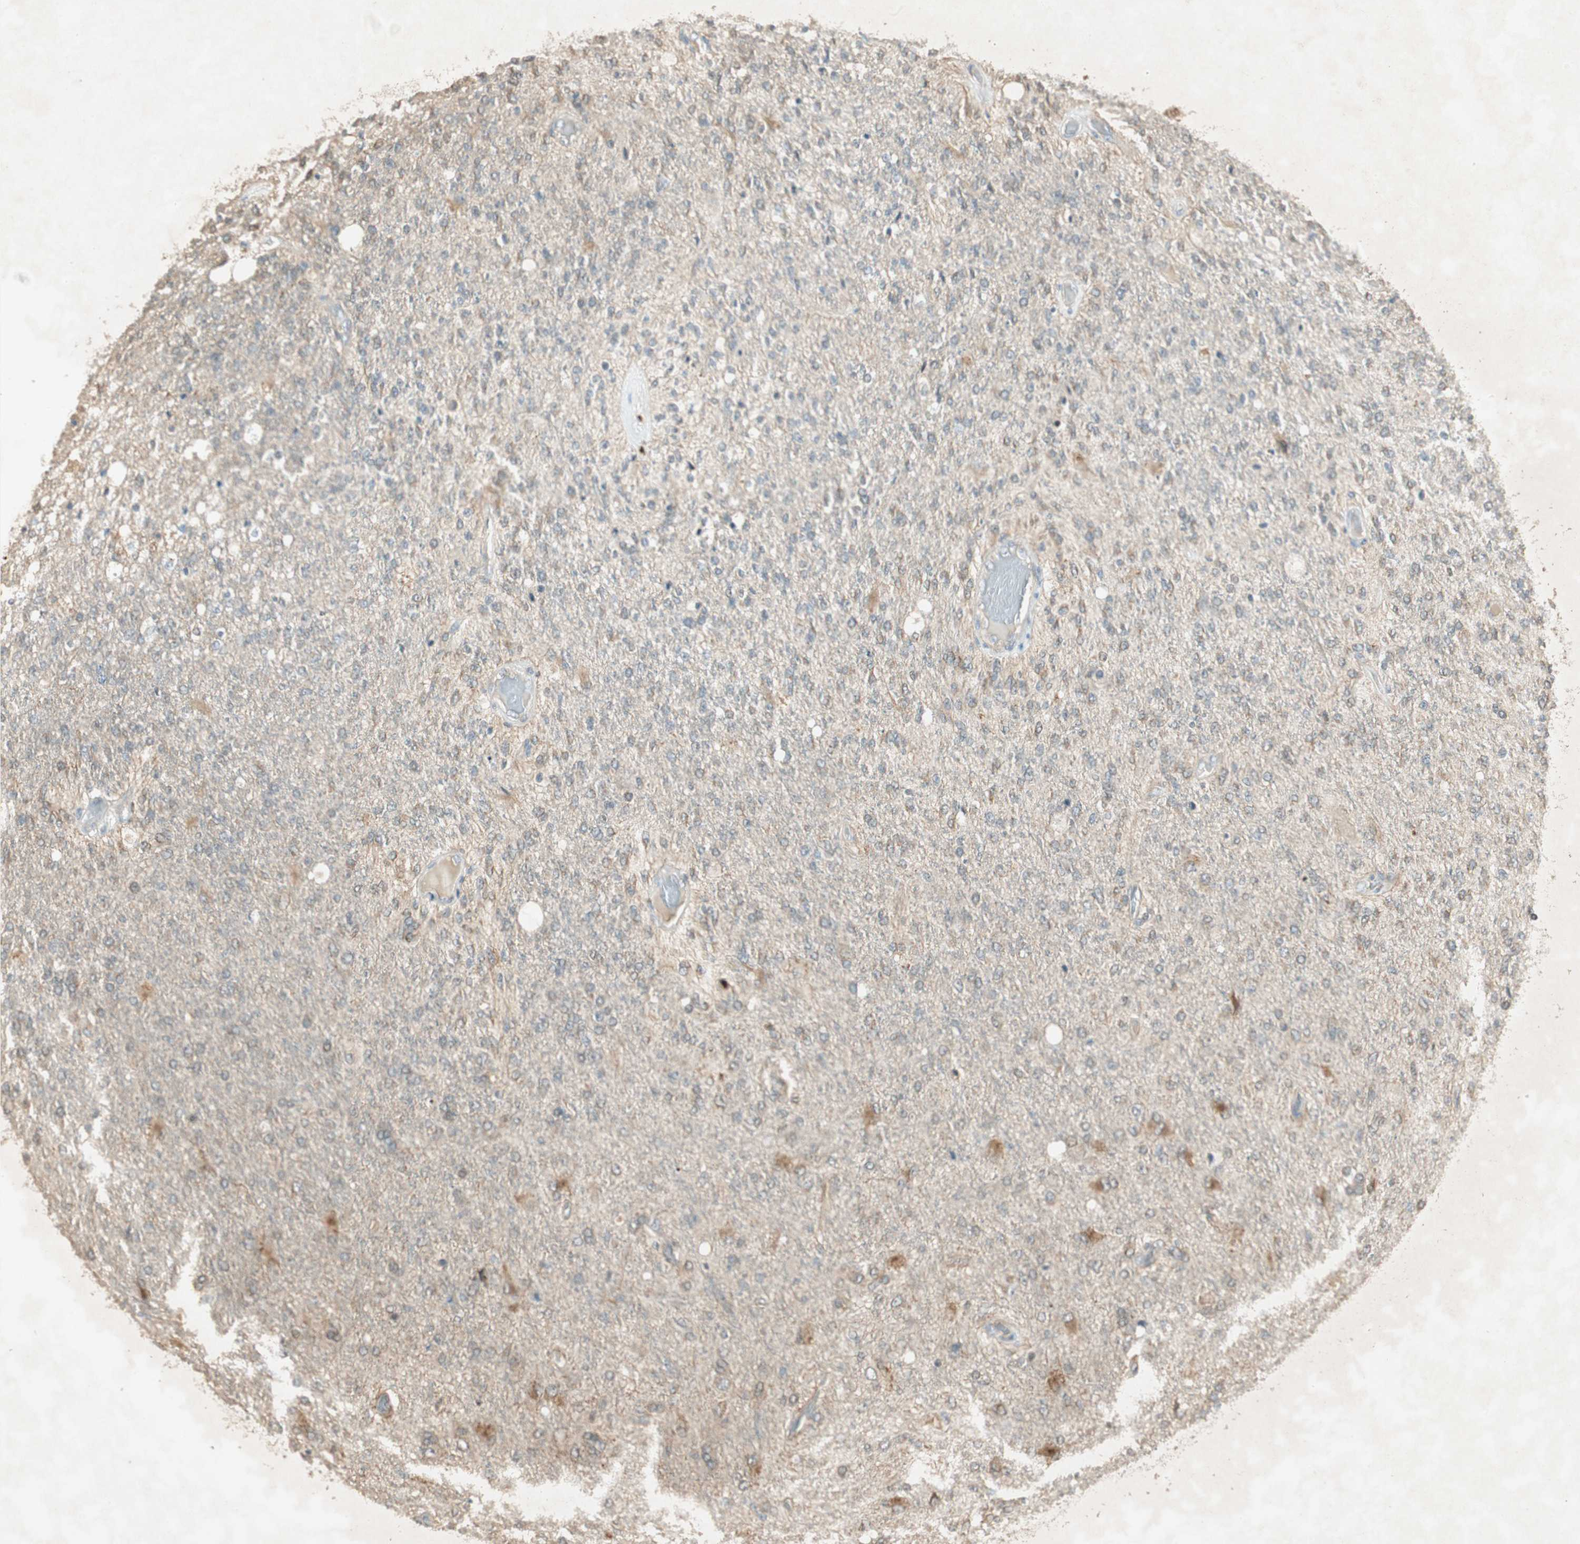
{"staining": {"intensity": "weak", "quantity": "25%-75%", "location": "cytoplasmic/membranous"}, "tissue": "glioma", "cell_type": "Tumor cells", "image_type": "cancer", "snomed": [{"axis": "morphology", "description": "Normal tissue, NOS"}, {"axis": "morphology", "description": "Glioma, malignant, High grade"}, {"axis": "topography", "description": "Cerebral cortex"}], "caption": "A micrograph of glioma stained for a protein displays weak cytoplasmic/membranous brown staining in tumor cells.", "gene": "USP2", "patient": {"sex": "male", "age": 77}}